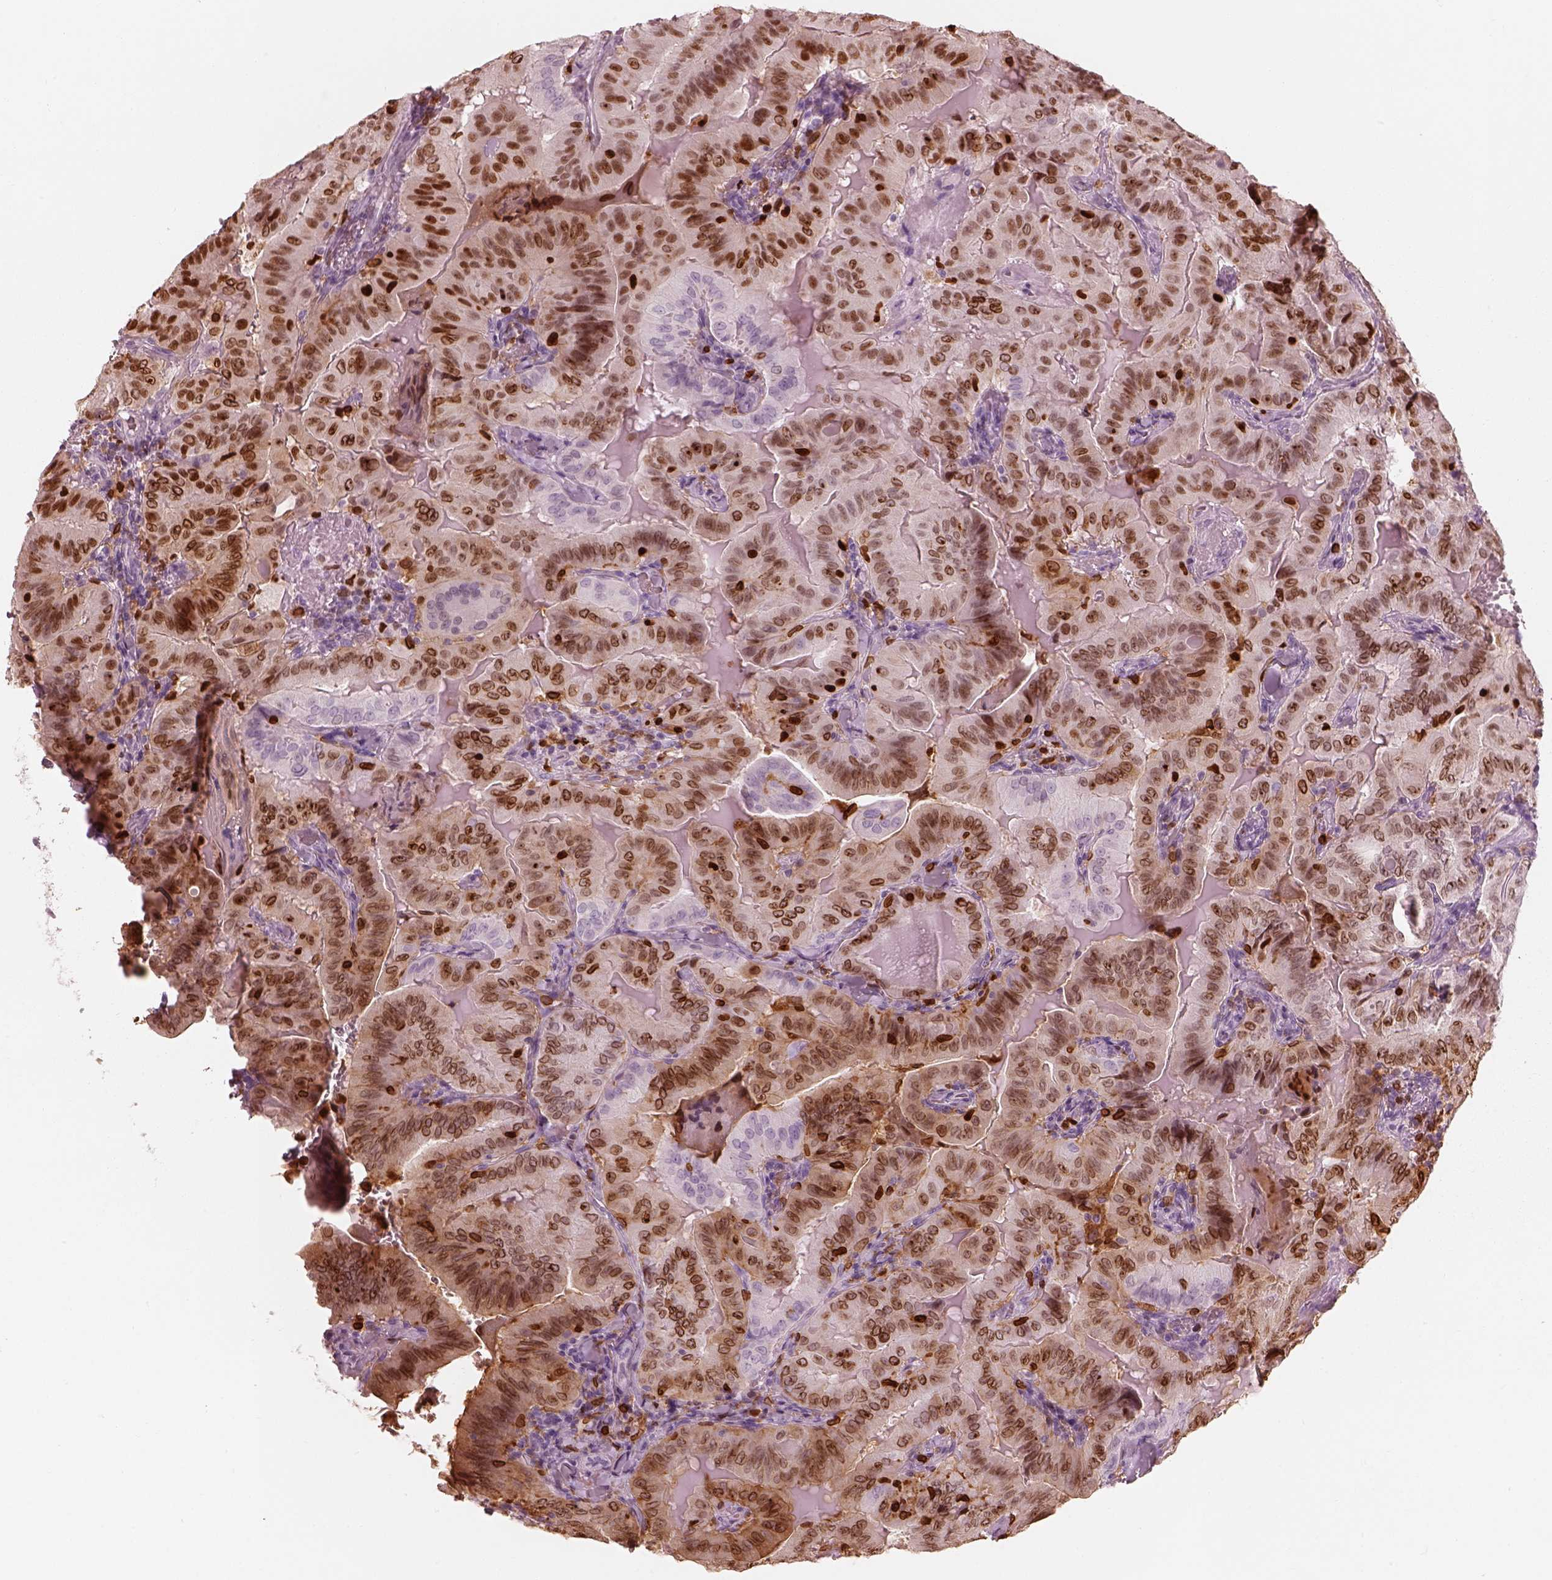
{"staining": {"intensity": "strong", "quantity": ">75%", "location": "cytoplasmic/membranous,nuclear"}, "tissue": "thyroid cancer", "cell_type": "Tumor cells", "image_type": "cancer", "snomed": [{"axis": "morphology", "description": "Papillary adenocarcinoma, NOS"}, {"axis": "topography", "description": "Thyroid gland"}], "caption": "This histopathology image exhibits immunohistochemistry (IHC) staining of human thyroid papillary adenocarcinoma, with high strong cytoplasmic/membranous and nuclear positivity in approximately >75% of tumor cells.", "gene": "ALOX5", "patient": {"sex": "female", "age": 68}}